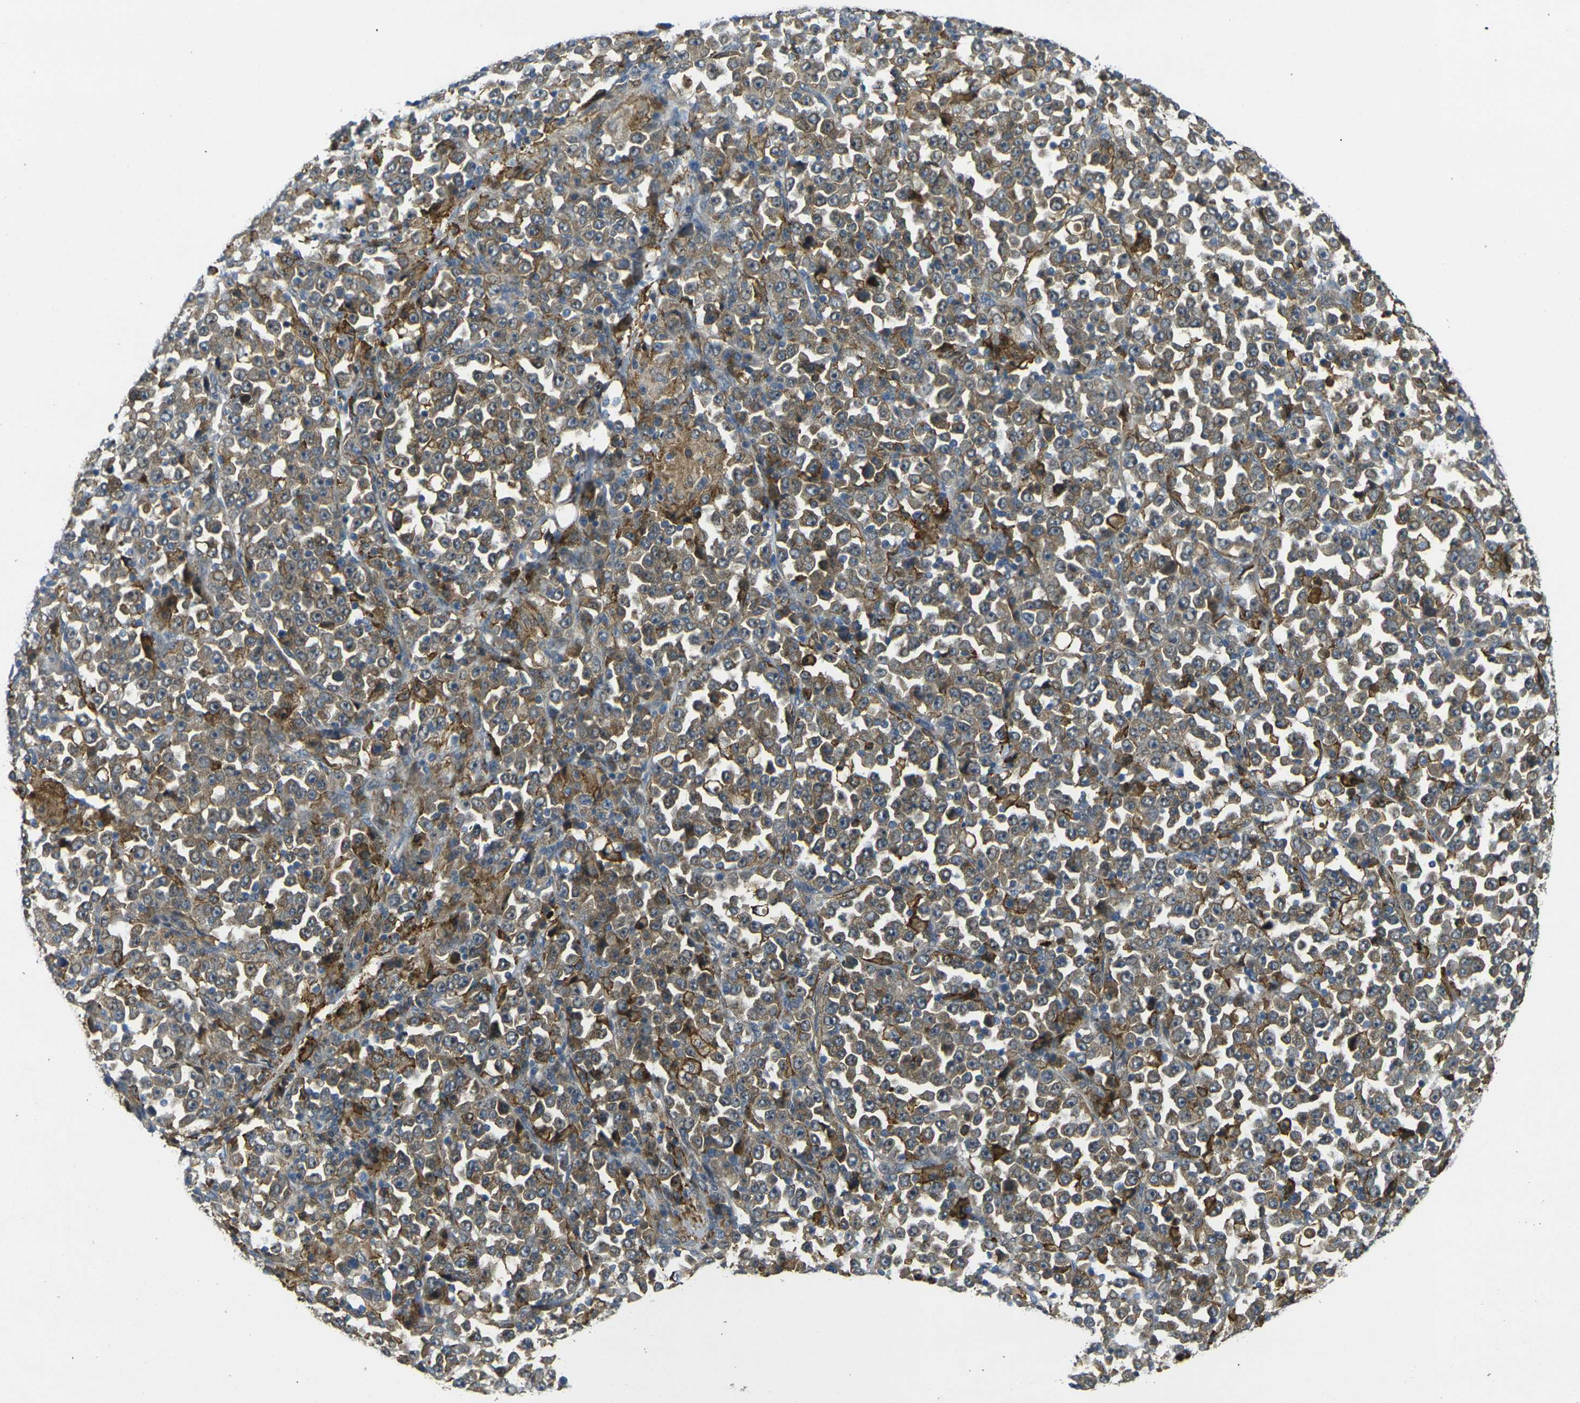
{"staining": {"intensity": "moderate", "quantity": "25%-75%", "location": "cytoplasmic/membranous"}, "tissue": "stomach cancer", "cell_type": "Tumor cells", "image_type": "cancer", "snomed": [{"axis": "morphology", "description": "Normal tissue, NOS"}, {"axis": "morphology", "description": "Adenocarcinoma, NOS"}, {"axis": "topography", "description": "Stomach, upper"}, {"axis": "topography", "description": "Stomach"}], "caption": "A micrograph of human adenocarcinoma (stomach) stained for a protein displays moderate cytoplasmic/membranous brown staining in tumor cells.", "gene": "PIGL", "patient": {"sex": "male", "age": 59}}